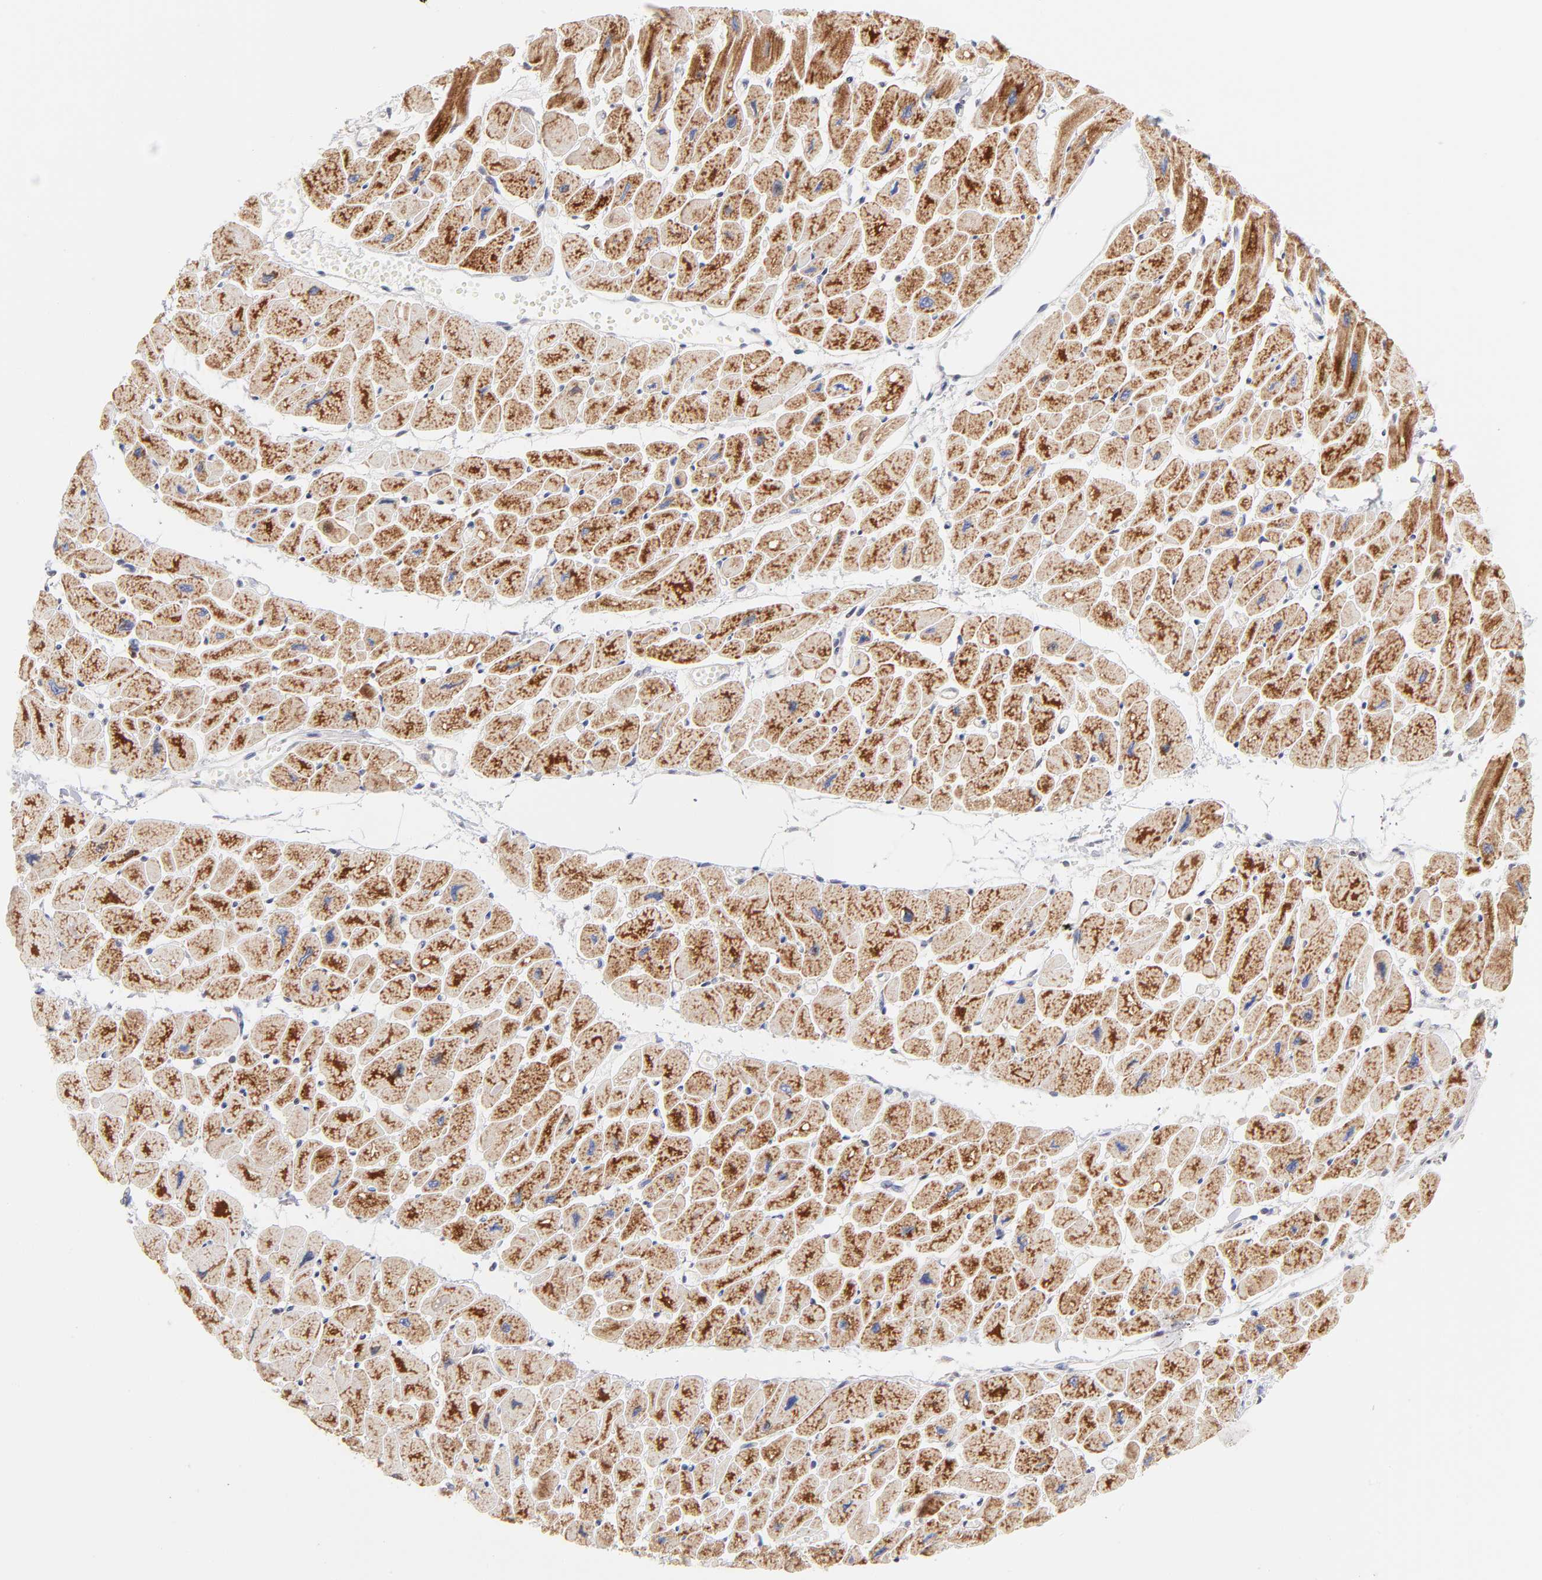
{"staining": {"intensity": "strong", "quantity": ">75%", "location": "cytoplasmic/membranous"}, "tissue": "heart muscle", "cell_type": "Cardiomyocytes", "image_type": "normal", "snomed": [{"axis": "morphology", "description": "Normal tissue, NOS"}, {"axis": "topography", "description": "Heart"}], "caption": "About >75% of cardiomyocytes in normal human heart muscle demonstrate strong cytoplasmic/membranous protein positivity as visualized by brown immunohistochemical staining.", "gene": "TIMM8A", "patient": {"sex": "female", "age": 54}}